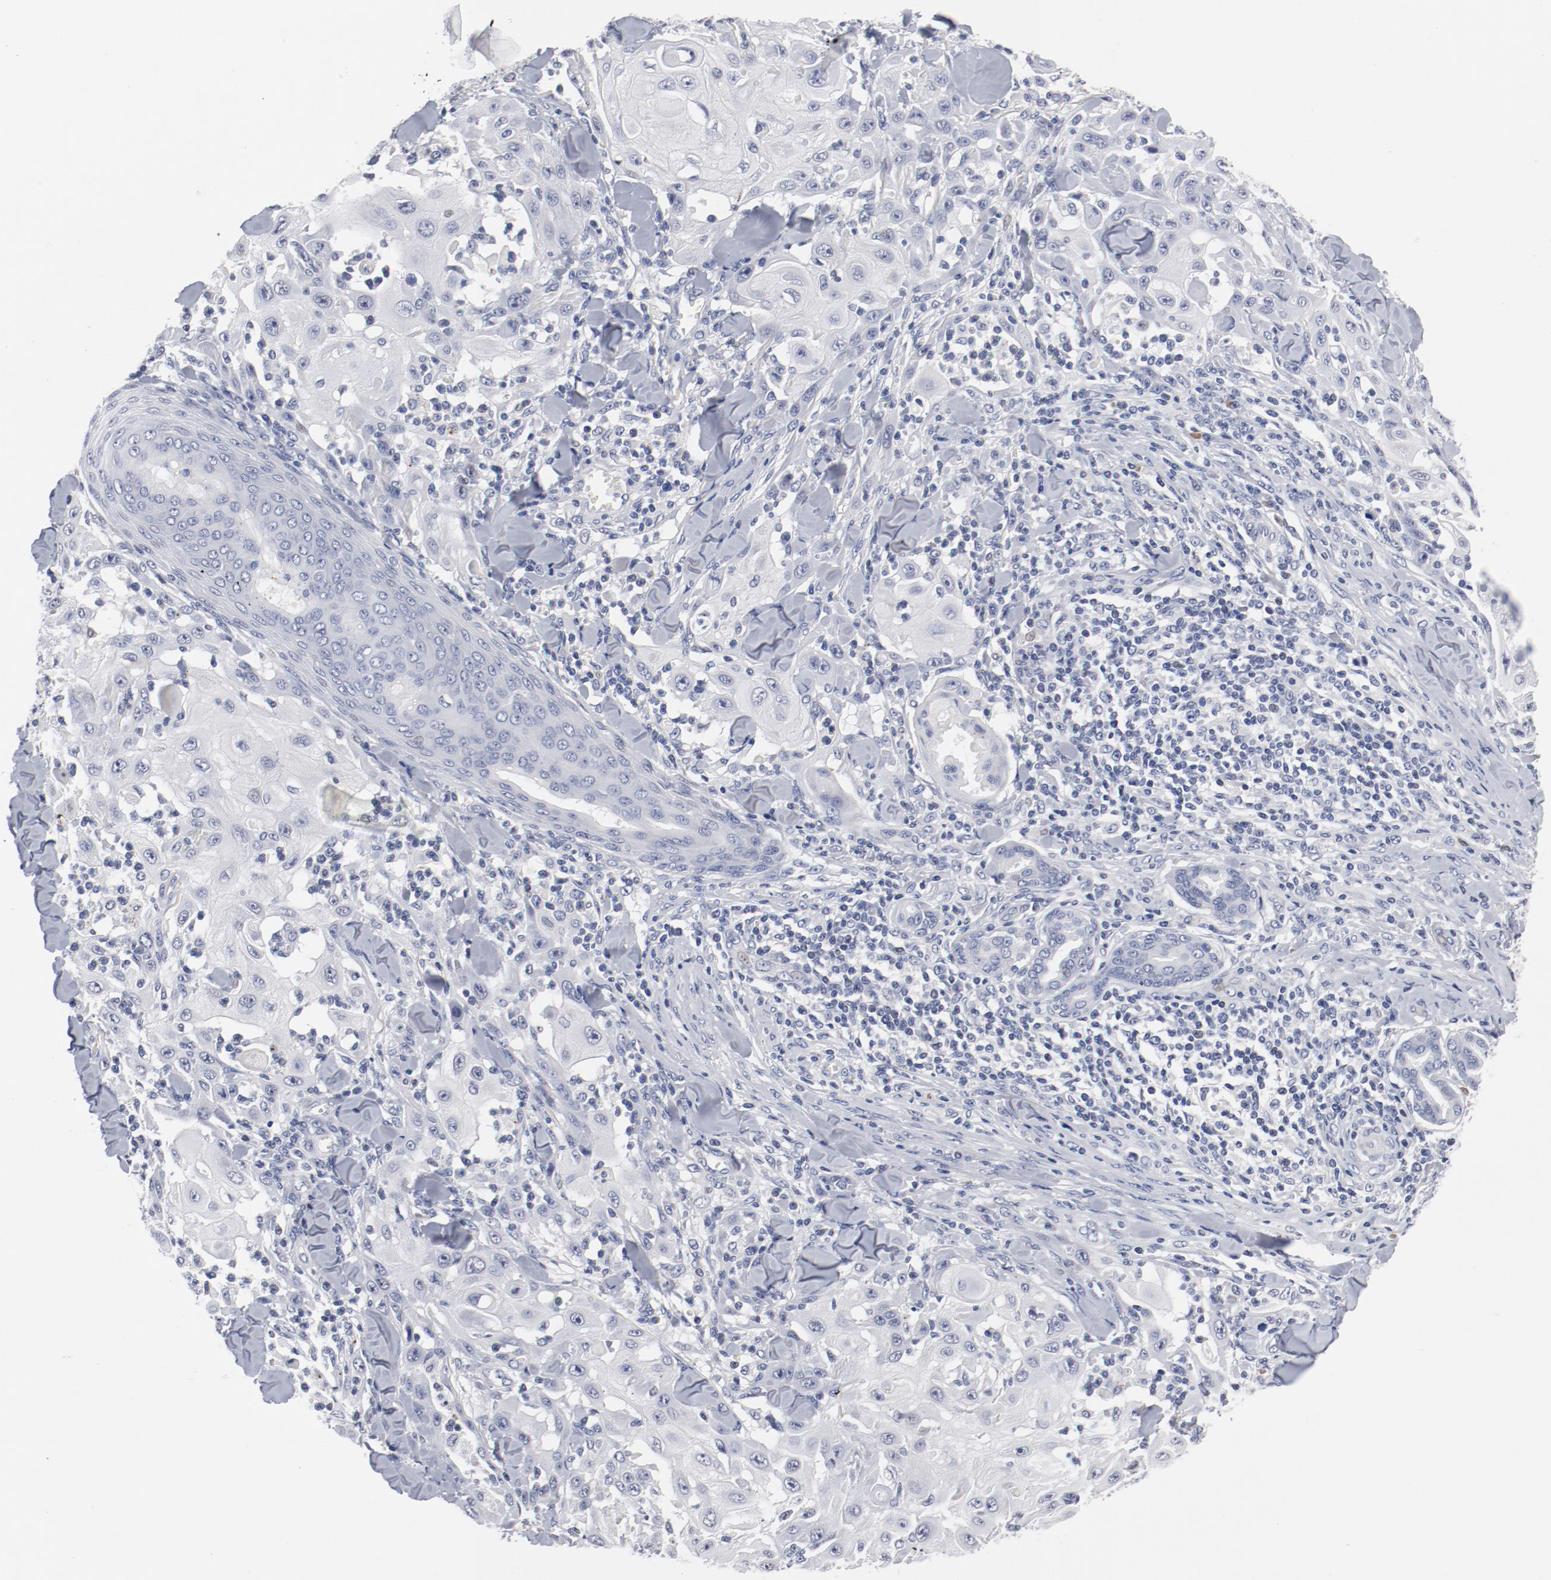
{"staining": {"intensity": "negative", "quantity": "none", "location": "none"}, "tissue": "skin cancer", "cell_type": "Tumor cells", "image_type": "cancer", "snomed": [{"axis": "morphology", "description": "Squamous cell carcinoma, NOS"}, {"axis": "topography", "description": "Skin"}], "caption": "Tumor cells show no significant protein staining in skin squamous cell carcinoma. (DAB (3,3'-diaminobenzidine) IHC with hematoxylin counter stain).", "gene": "KCNK13", "patient": {"sex": "male", "age": 24}}